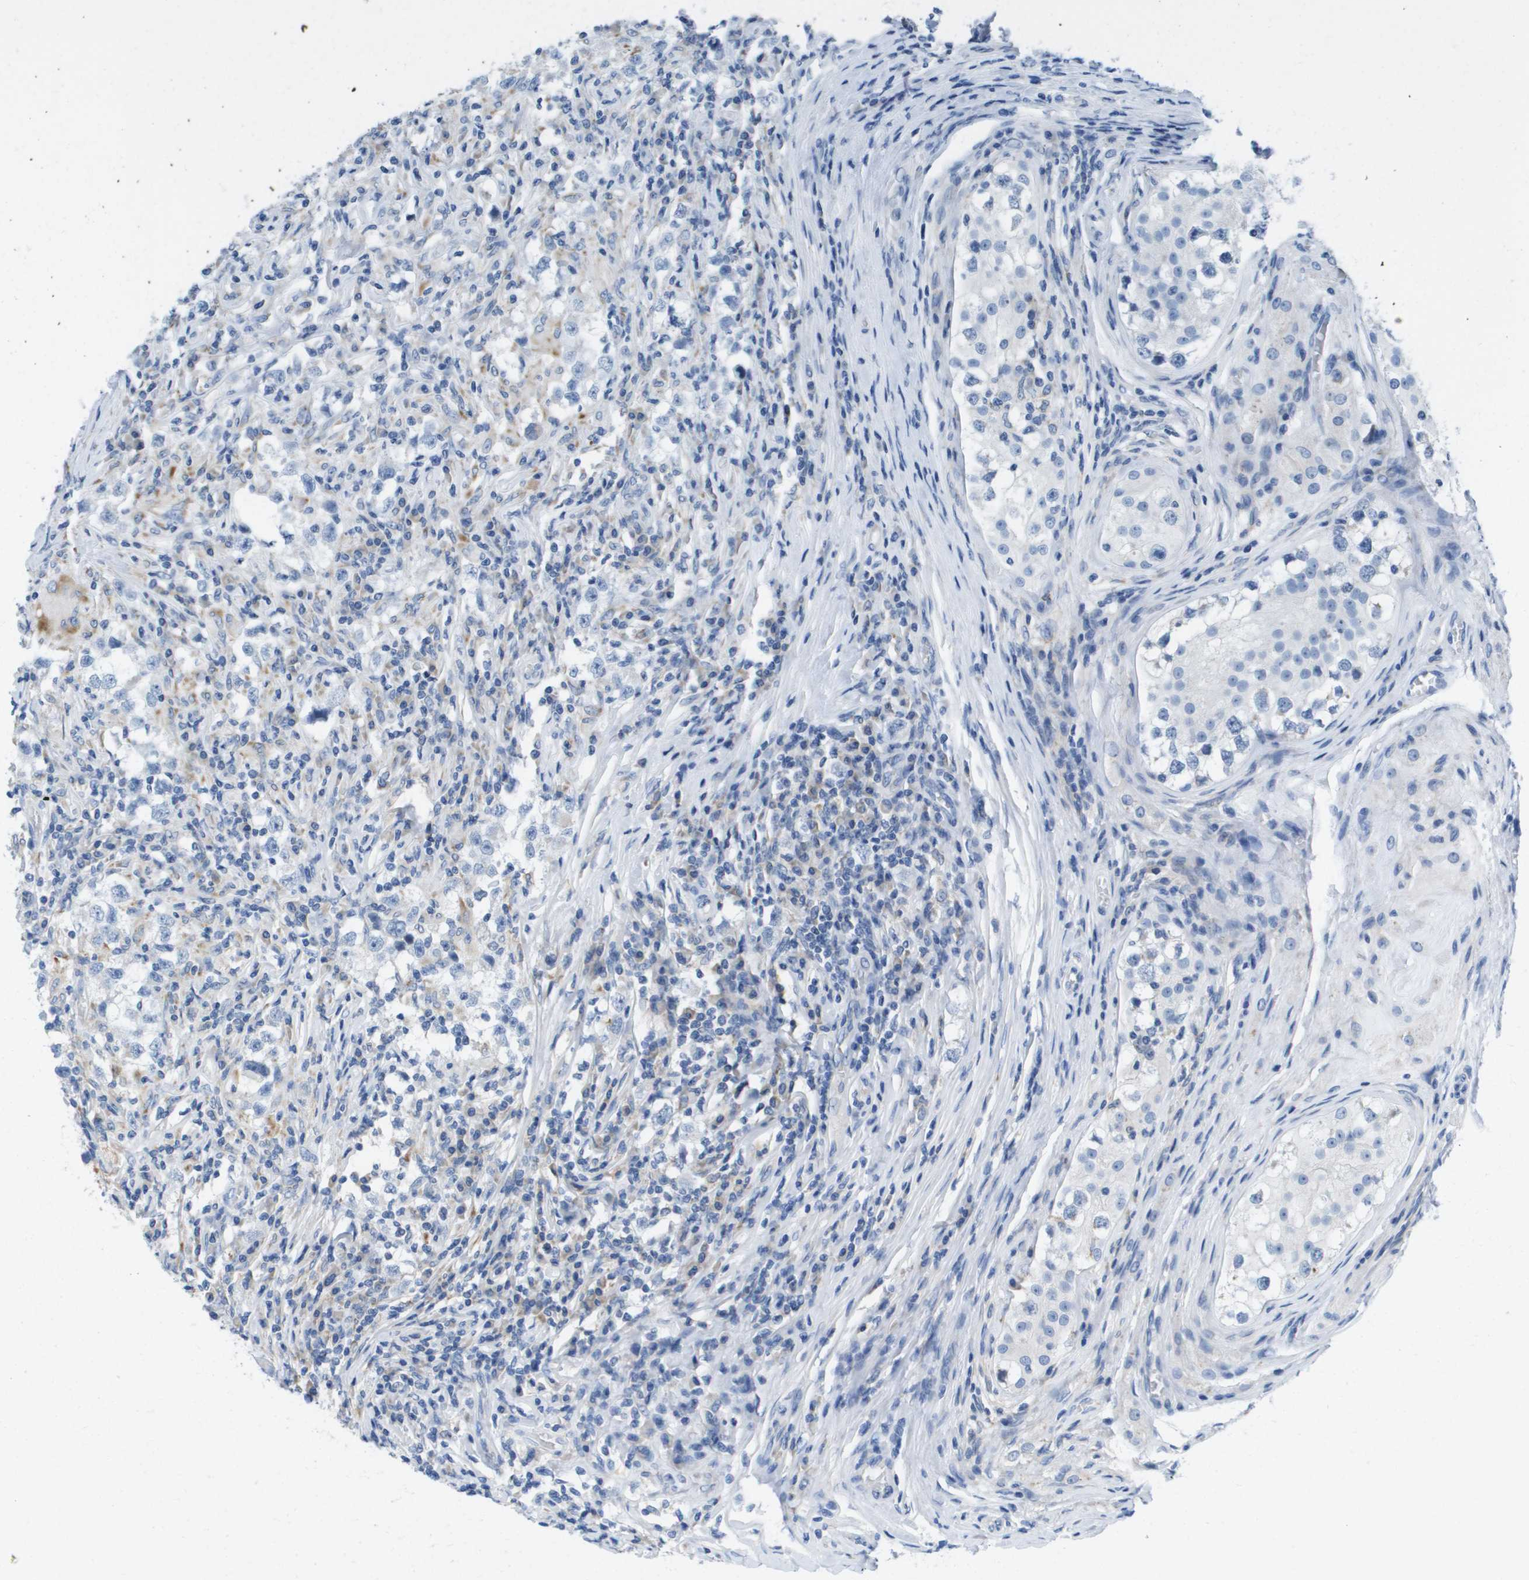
{"staining": {"intensity": "negative", "quantity": "none", "location": "none"}, "tissue": "testis cancer", "cell_type": "Tumor cells", "image_type": "cancer", "snomed": [{"axis": "morphology", "description": "Carcinoma, Embryonal, NOS"}, {"axis": "topography", "description": "Testis"}], "caption": "Immunohistochemical staining of testis cancer (embryonal carcinoma) demonstrates no significant expression in tumor cells. (DAB immunohistochemistry (IHC) visualized using brightfield microscopy, high magnification).", "gene": "PTDSS1", "patient": {"sex": "male", "age": 21}}